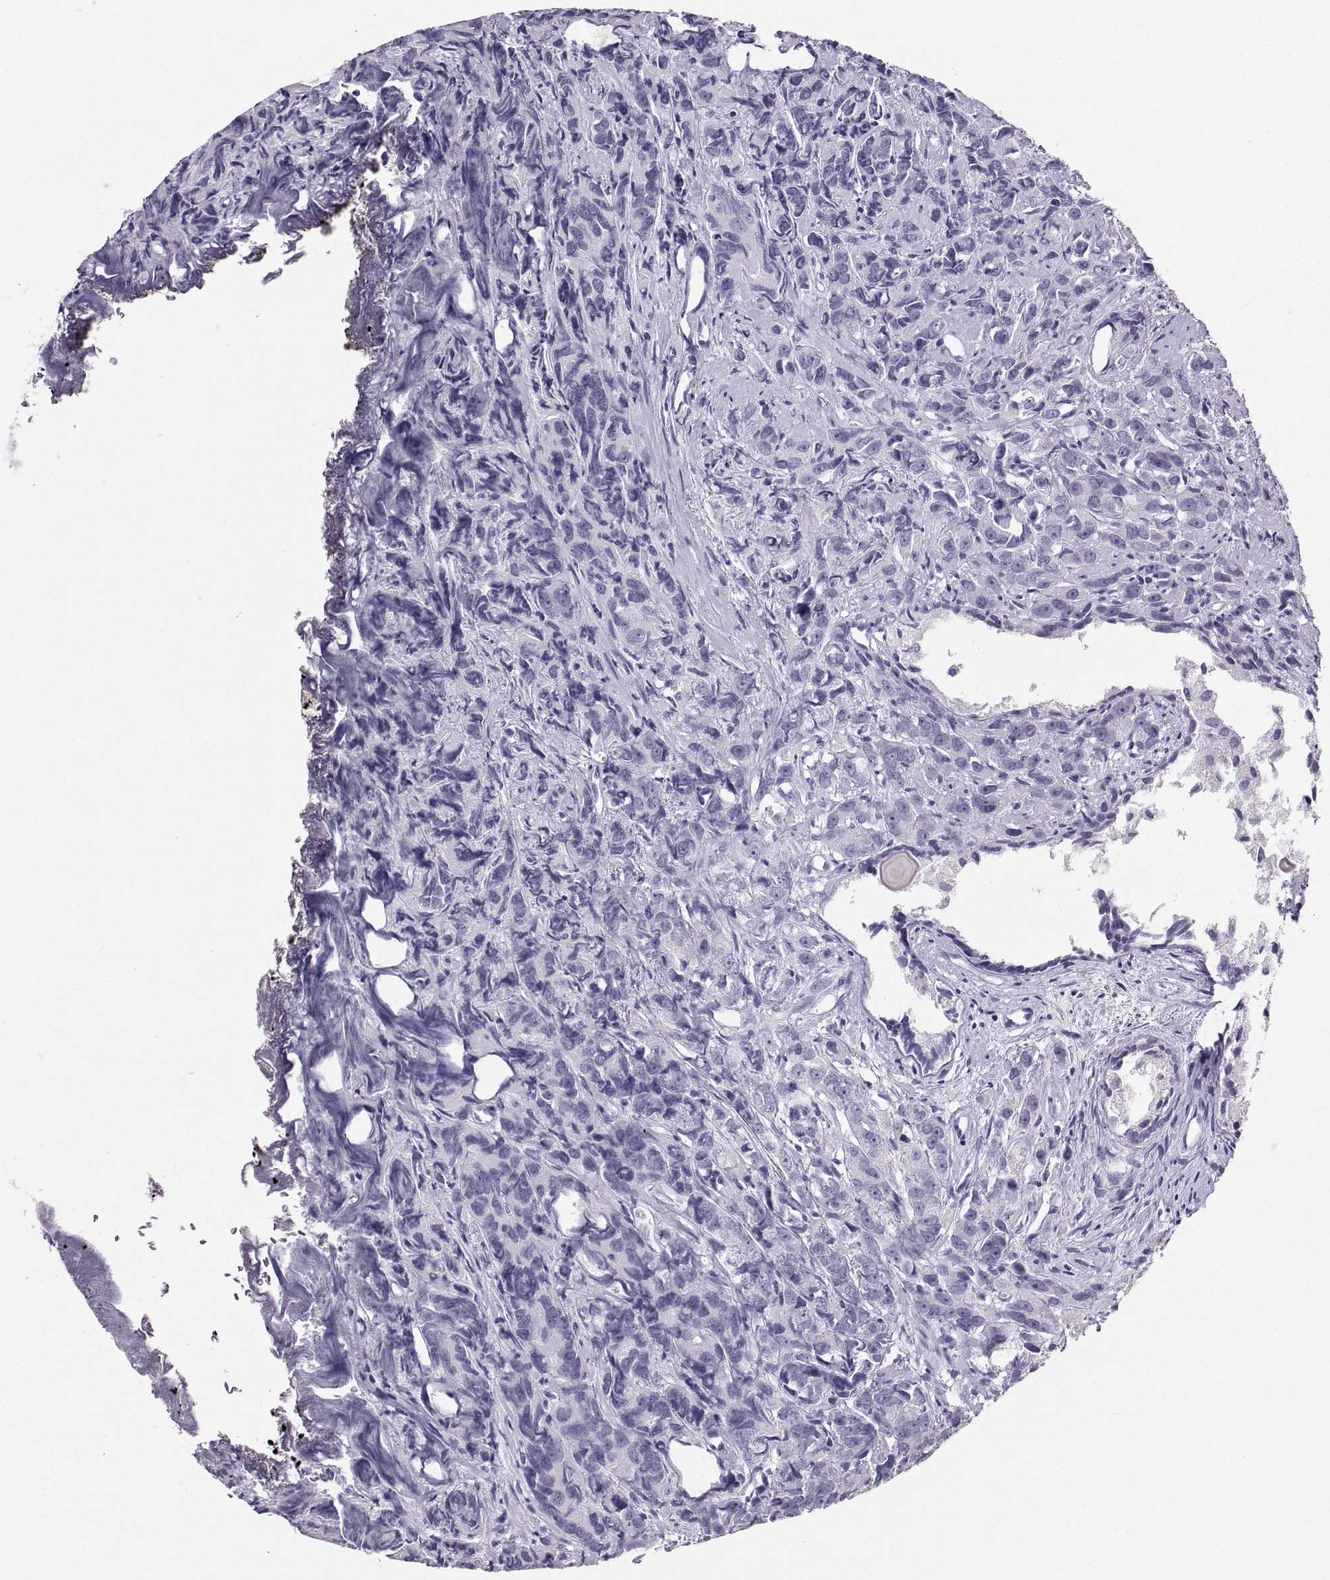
{"staining": {"intensity": "negative", "quantity": "none", "location": "none"}, "tissue": "prostate cancer", "cell_type": "Tumor cells", "image_type": "cancer", "snomed": [{"axis": "morphology", "description": "Adenocarcinoma, High grade"}, {"axis": "topography", "description": "Prostate"}], "caption": "Image shows no significant protein staining in tumor cells of adenocarcinoma (high-grade) (prostate).", "gene": "AVP", "patient": {"sex": "male", "age": 90}}